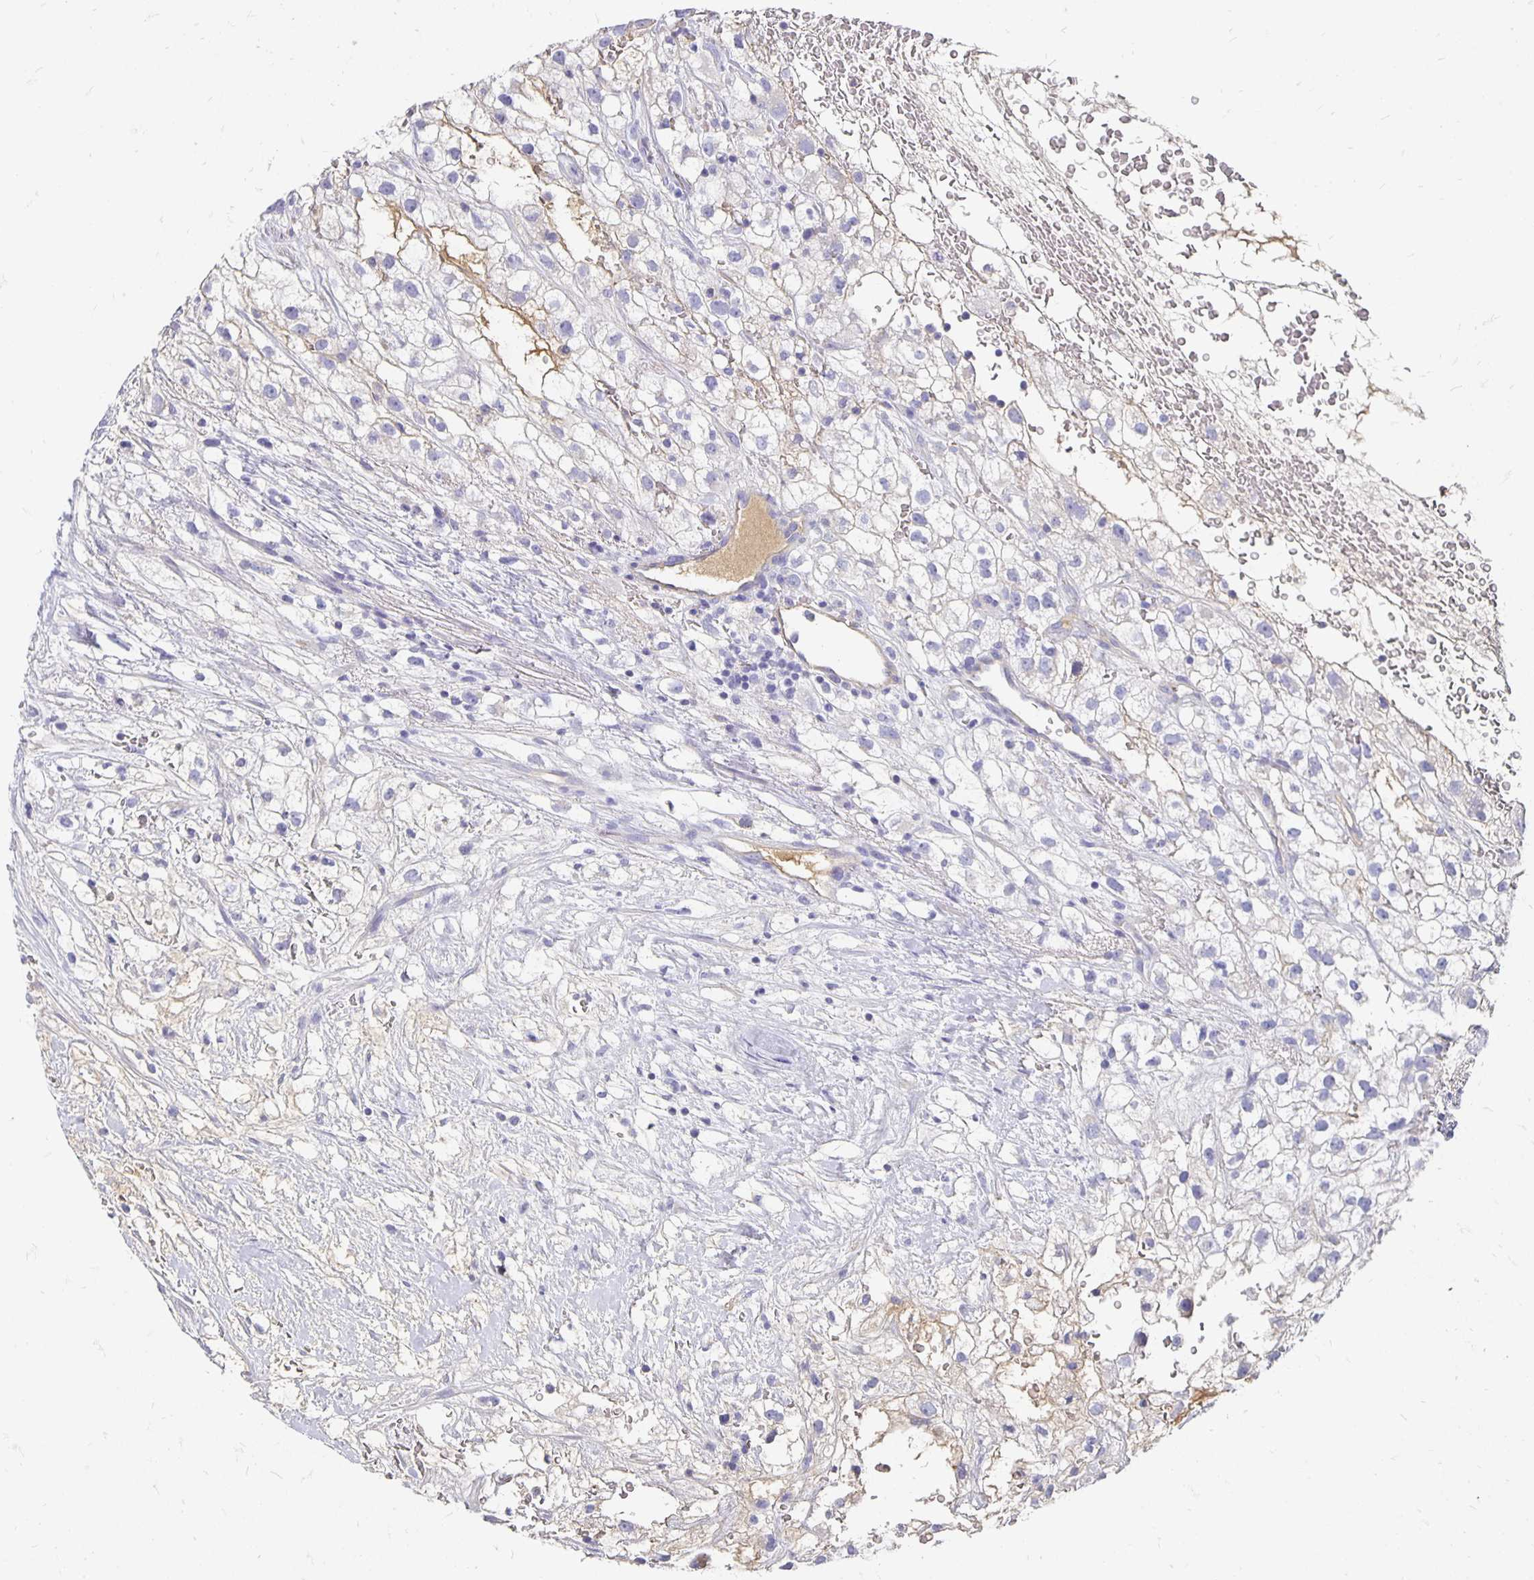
{"staining": {"intensity": "negative", "quantity": "none", "location": "none"}, "tissue": "renal cancer", "cell_type": "Tumor cells", "image_type": "cancer", "snomed": [{"axis": "morphology", "description": "Adenocarcinoma, NOS"}, {"axis": "topography", "description": "Kidney"}], "caption": "Tumor cells show no significant staining in renal cancer (adenocarcinoma). (DAB (3,3'-diaminobenzidine) immunohistochemistry, high magnification).", "gene": "APOB", "patient": {"sex": "male", "age": 59}}